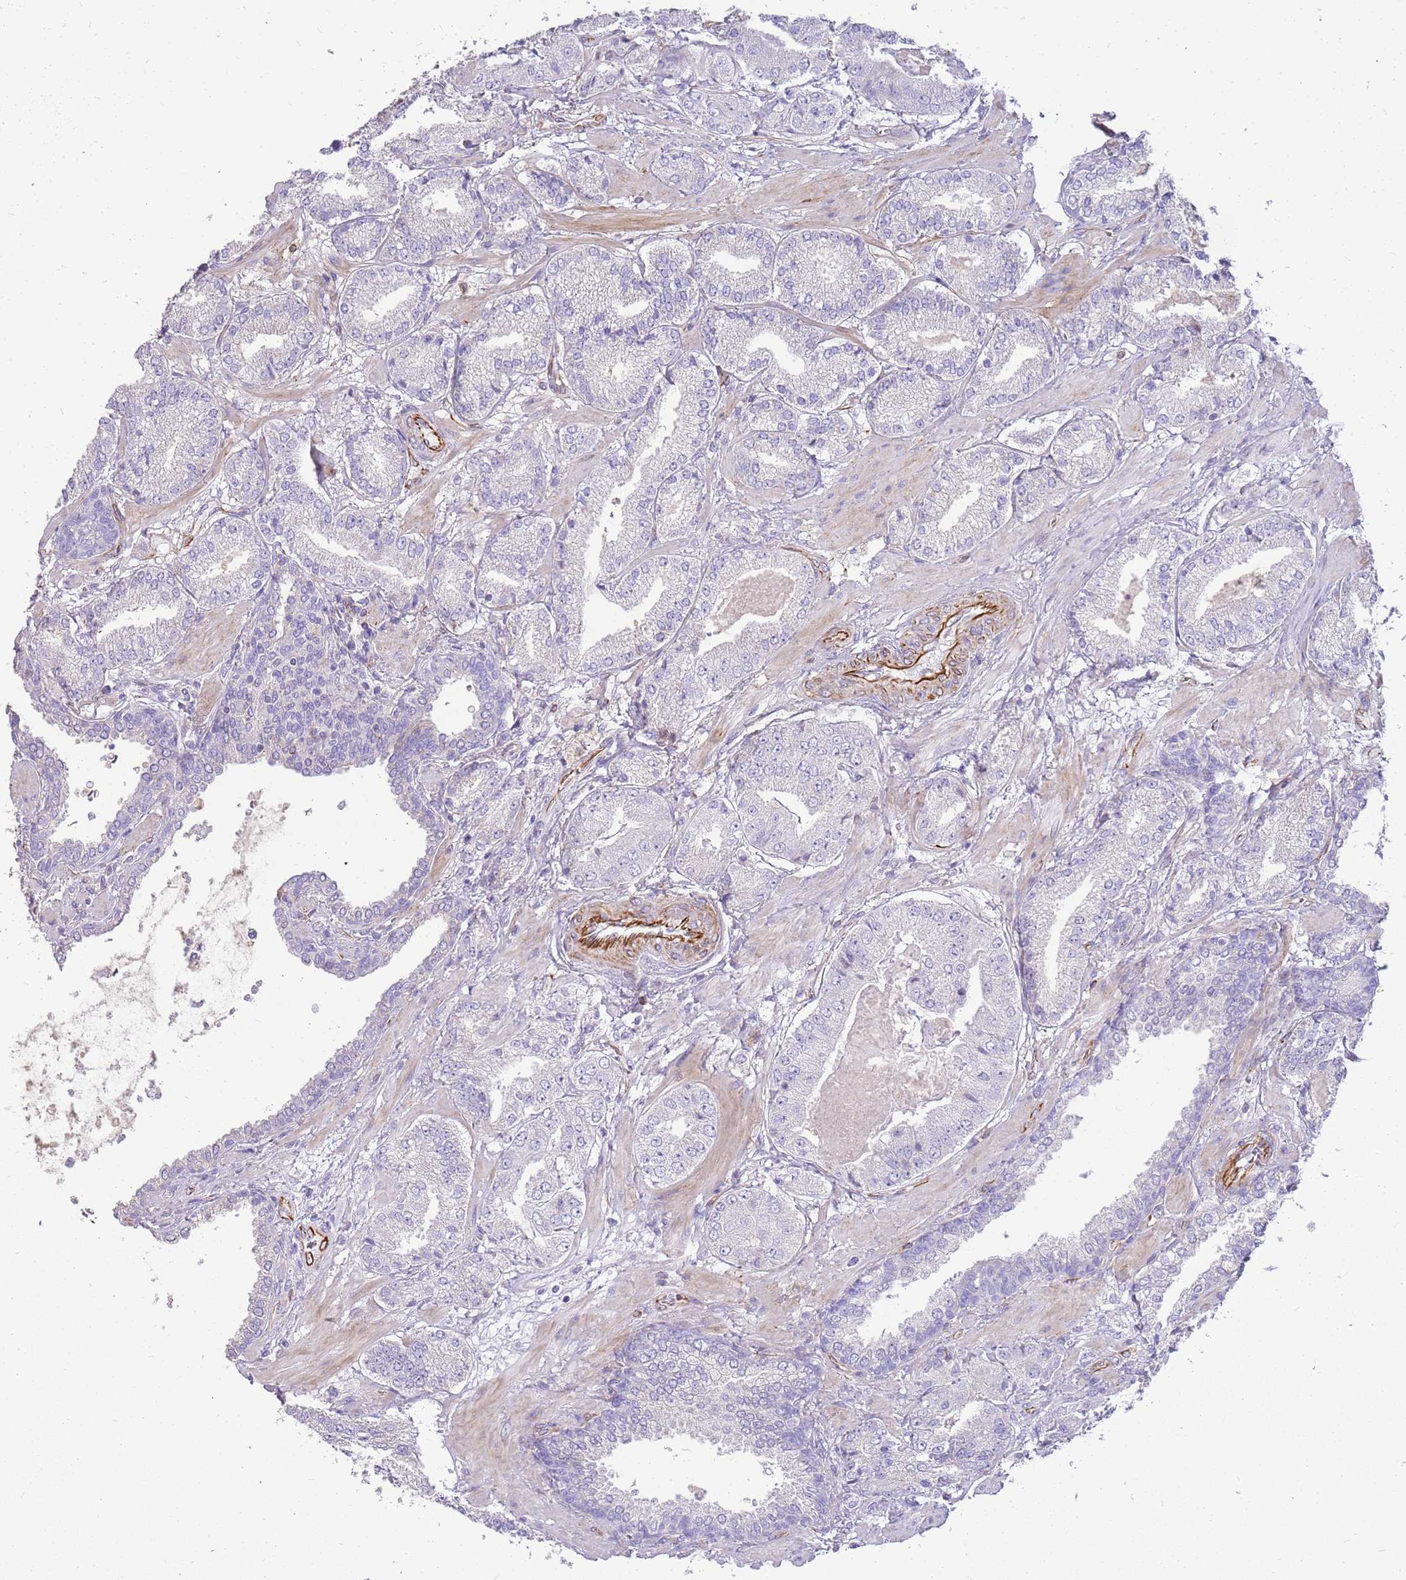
{"staining": {"intensity": "negative", "quantity": "none", "location": "none"}, "tissue": "prostate cancer", "cell_type": "Tumor cells", "image_type": "cancer", "snomed": [{"axis": "morphology", "description": "Adenocarcinoma, High grade"}, {"axis": "topography", "description": "Prostate"}], "caption": "This is an immunohistochemistry photomicrograph of prostate high-grade adenocarcinoma. There is no positivity in tumor cells.", "gene": "ZDHHC1", "patient": {"sex": "male", "age": 63}}